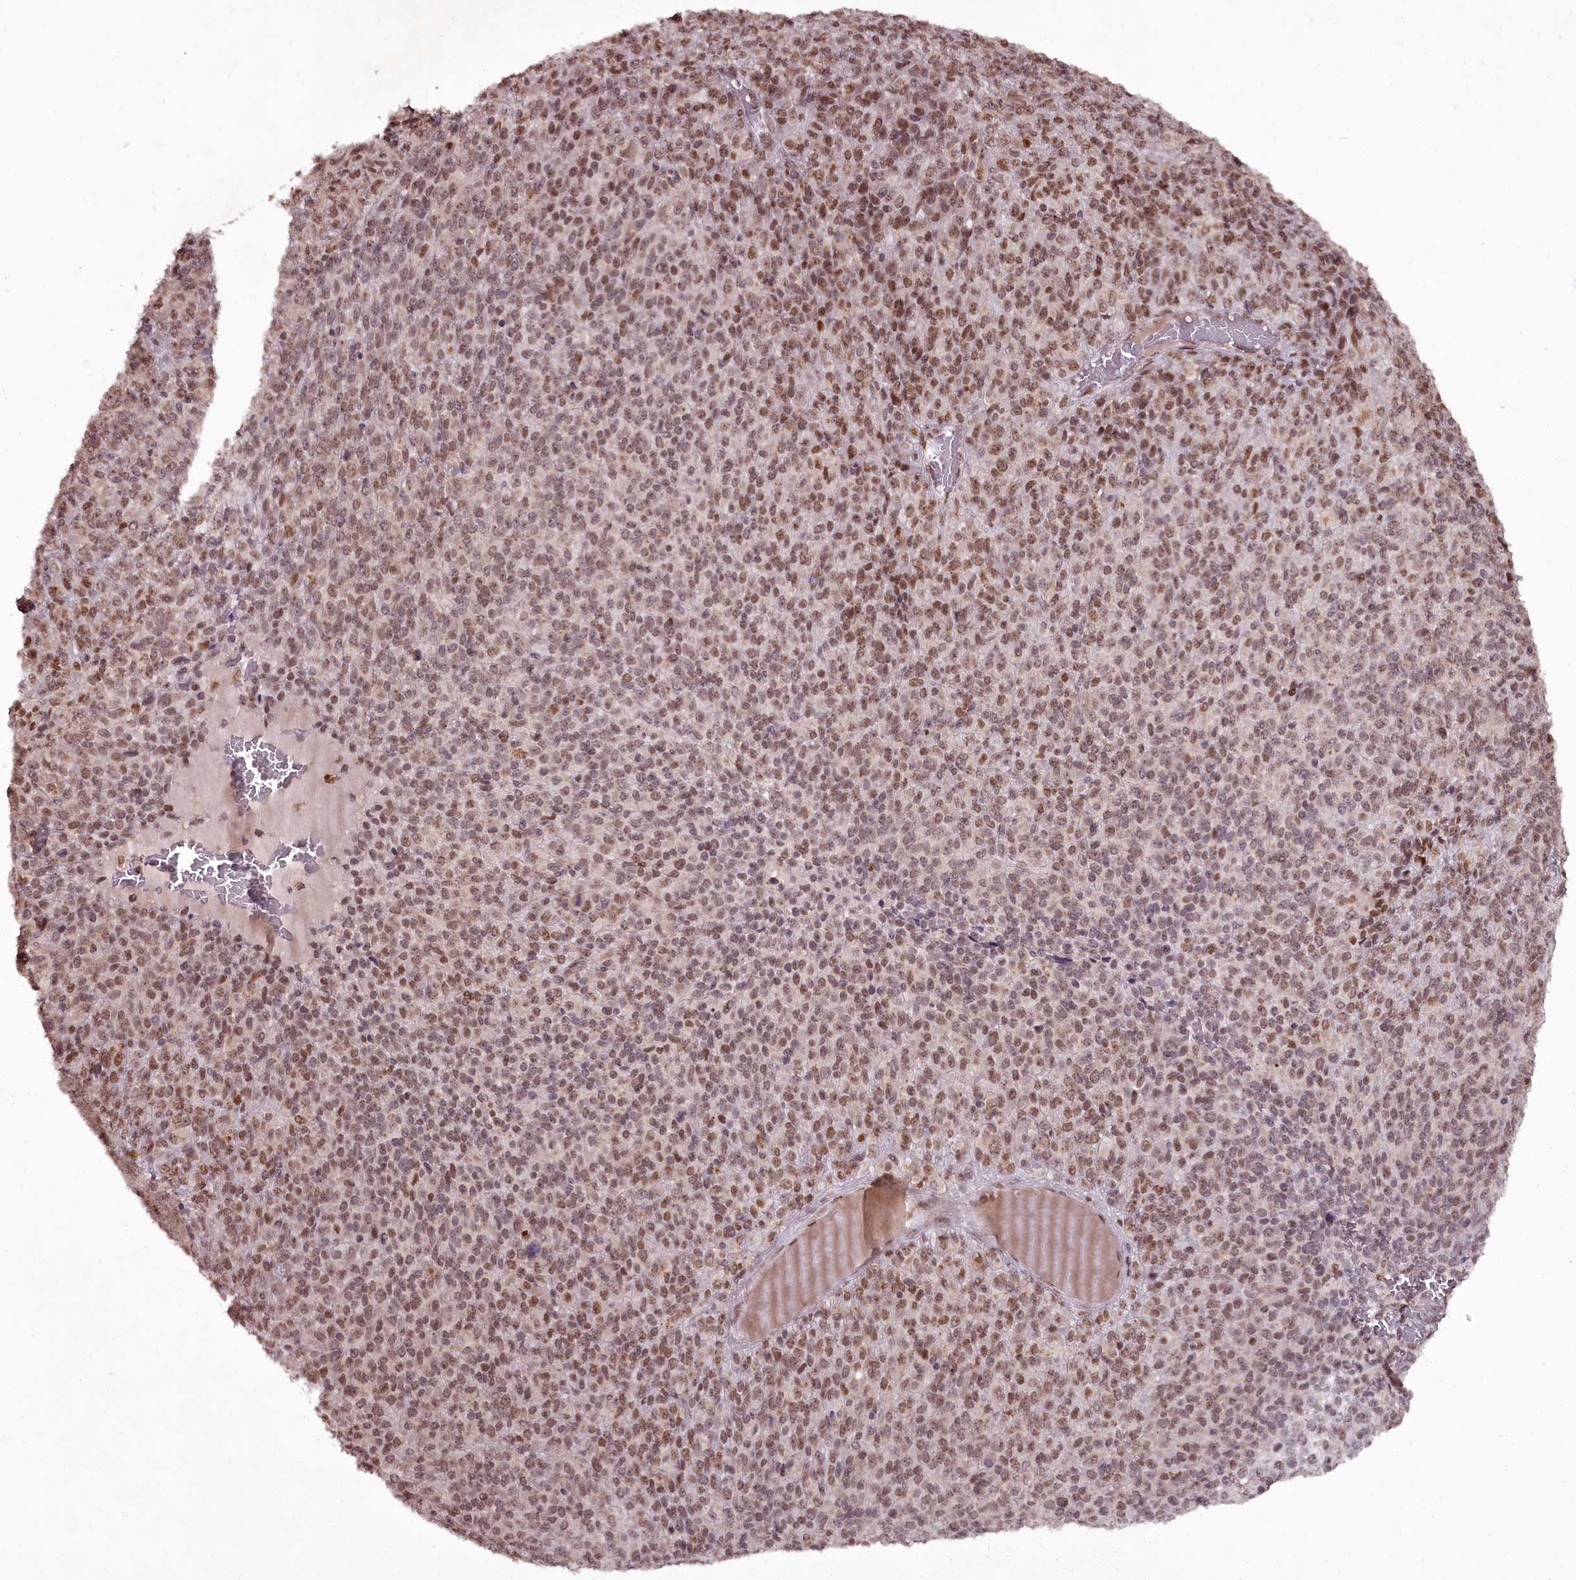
{"staining": {"intensity": "moderate", "quantity": ">75%", "location": "nuclear"}, "tissue": "melanoma", "cell_type": "Tumor cells", "image_type": "cancer", "snomed": [{"axis": "morphology", "description": "Malignant melanoma, Metastatic site"}, {"axis": "topography", "description": "Brain"}], "caption": "Protein positivity by IHC demonstrates moderate nuclear expression in approximately >75% of tumor cells in malignant melanoma (metastatic site).", "gene": "CEP83", "patient": {"sex": "female", "age": 56}}